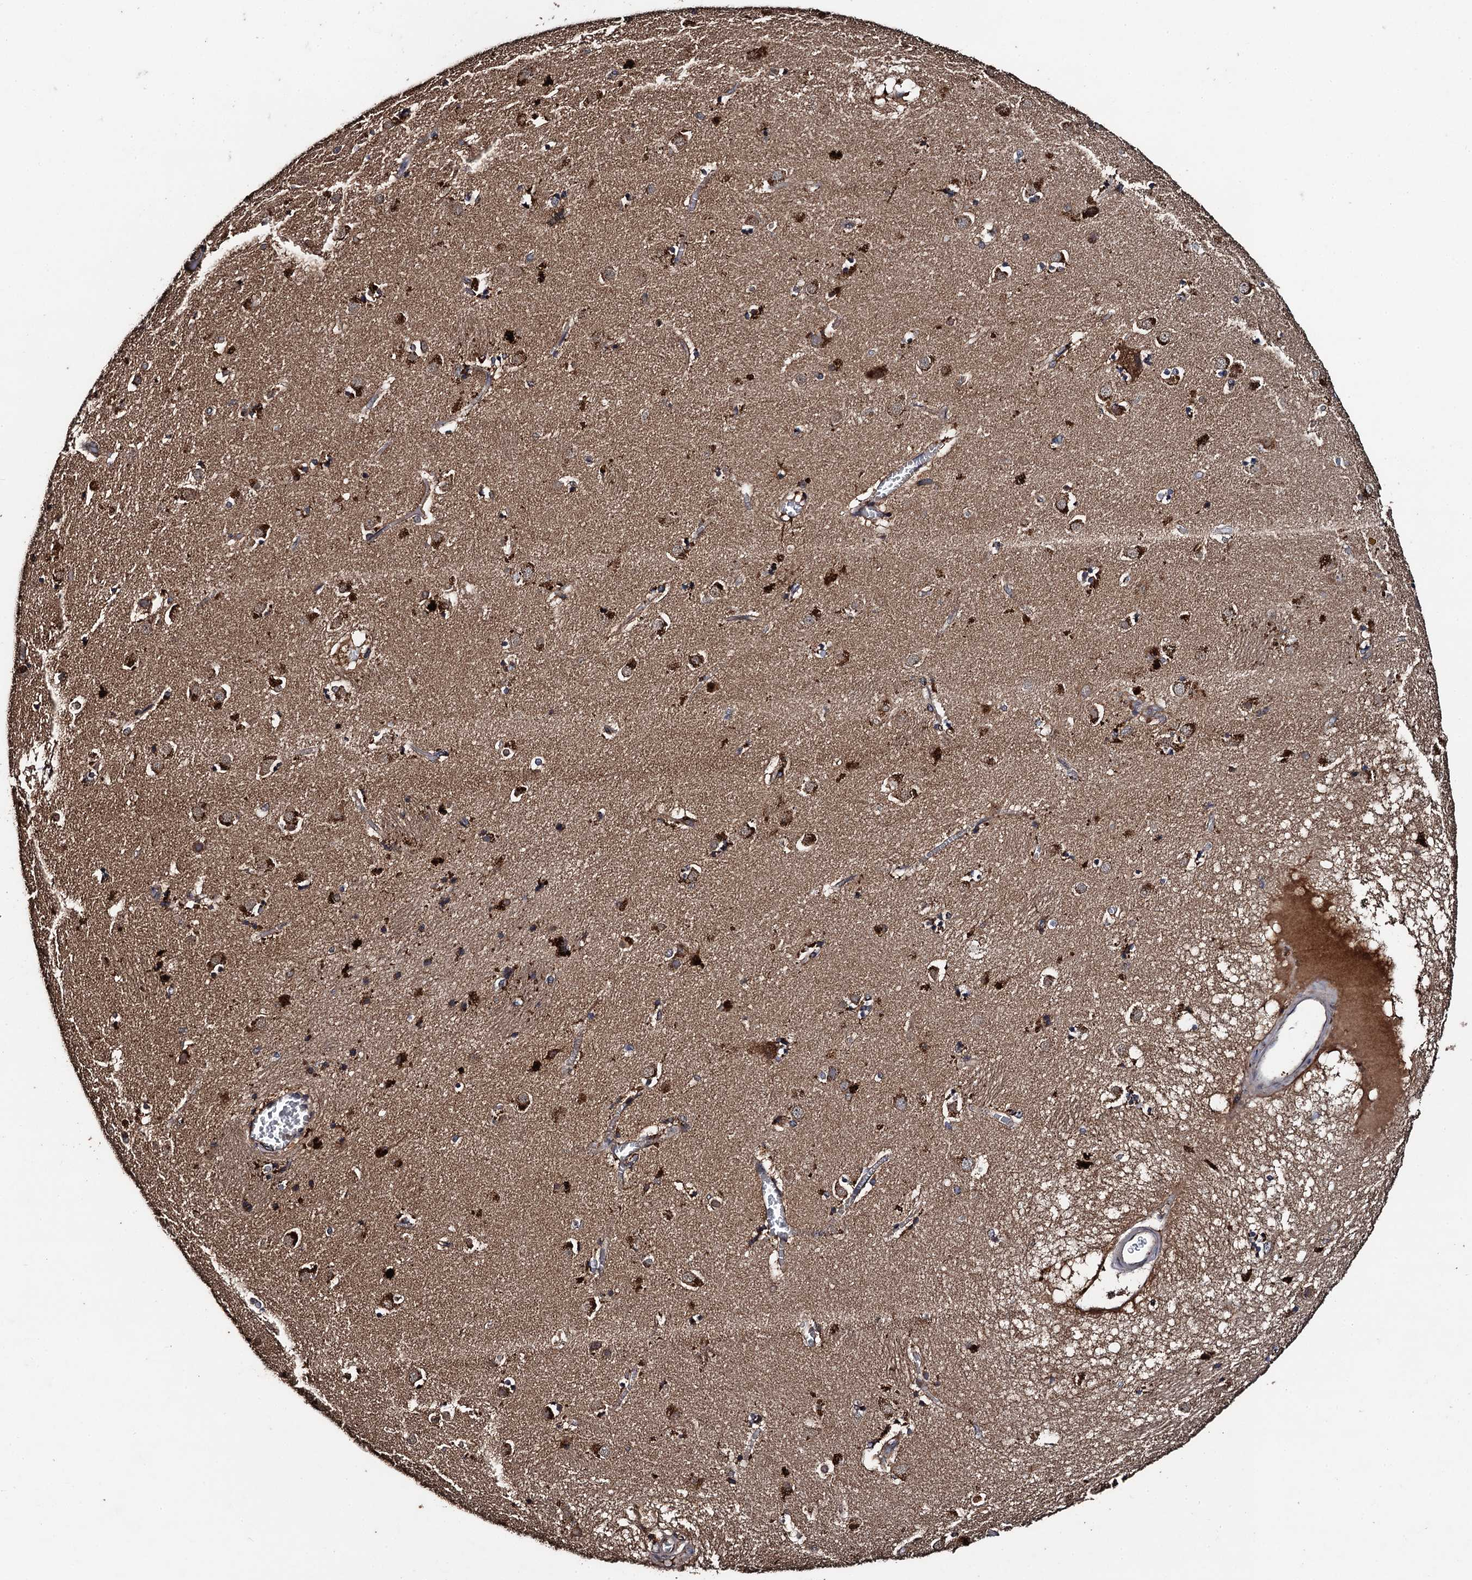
{"staining": {"intensity": "moderate", "quantity": "25%-75%", "location": "cytoplasmic/membranous"}, "tissue": "caudate", "cell_type": "Glial cells", "image_type": "normal", "snomed": [{"axis": "morphology", "description": "Normal tissue, NOS"}, {"axis": "topography", "description": "Lateral ventricle wall"}], "caption": "Moderate cytoplasmic/membranous expression for a protein is present in approximately 25%-75% of glial cells of unremarkable caudate using immunohistochemistry (IHC).", "gene": "PPTC7", "patient": {"sex": "male", "age": 70}}